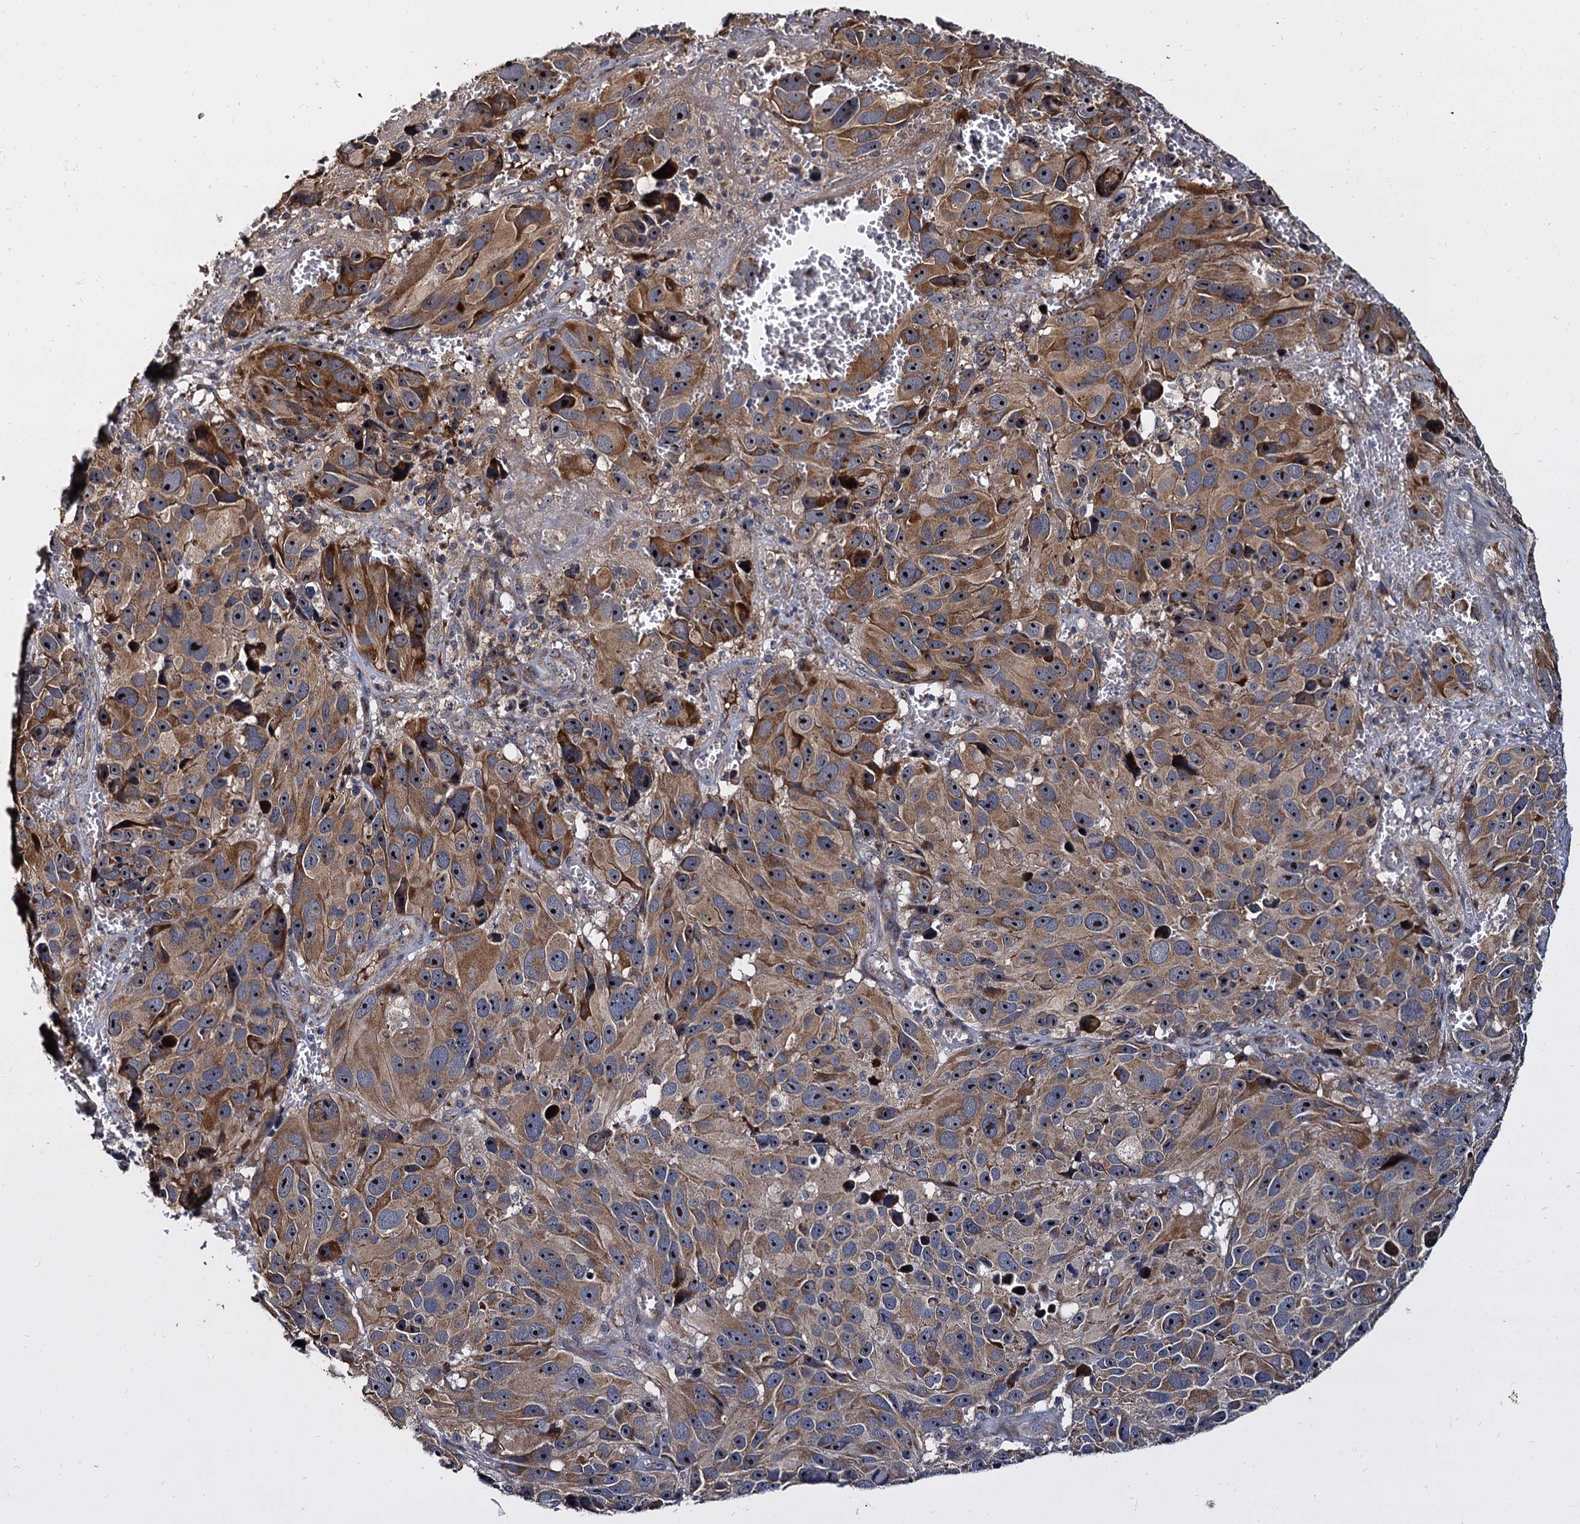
{"staining": {"intensity": "moderate", "quantity": ">75%", "location": "cytoplasmic/membranous,nuclear"}, "tissue": "melanoma", "cell_type": "Tumor cells", "image_type": "cancer", "snomed": [{"axis": "morphology", "description": "Malignant melanoma, NOS"}, {"axis": "topography", "description": "Skin"}], "caption": "A high-resolution micrograph shows immunohistochemistry staining of malignant melanoma, which shows moderate cytoplasmic/membranous and nuclear expression in about >75% of tumor cells.", "gene": "WWC3", "patient": {"sex": "male", "age": 84}}